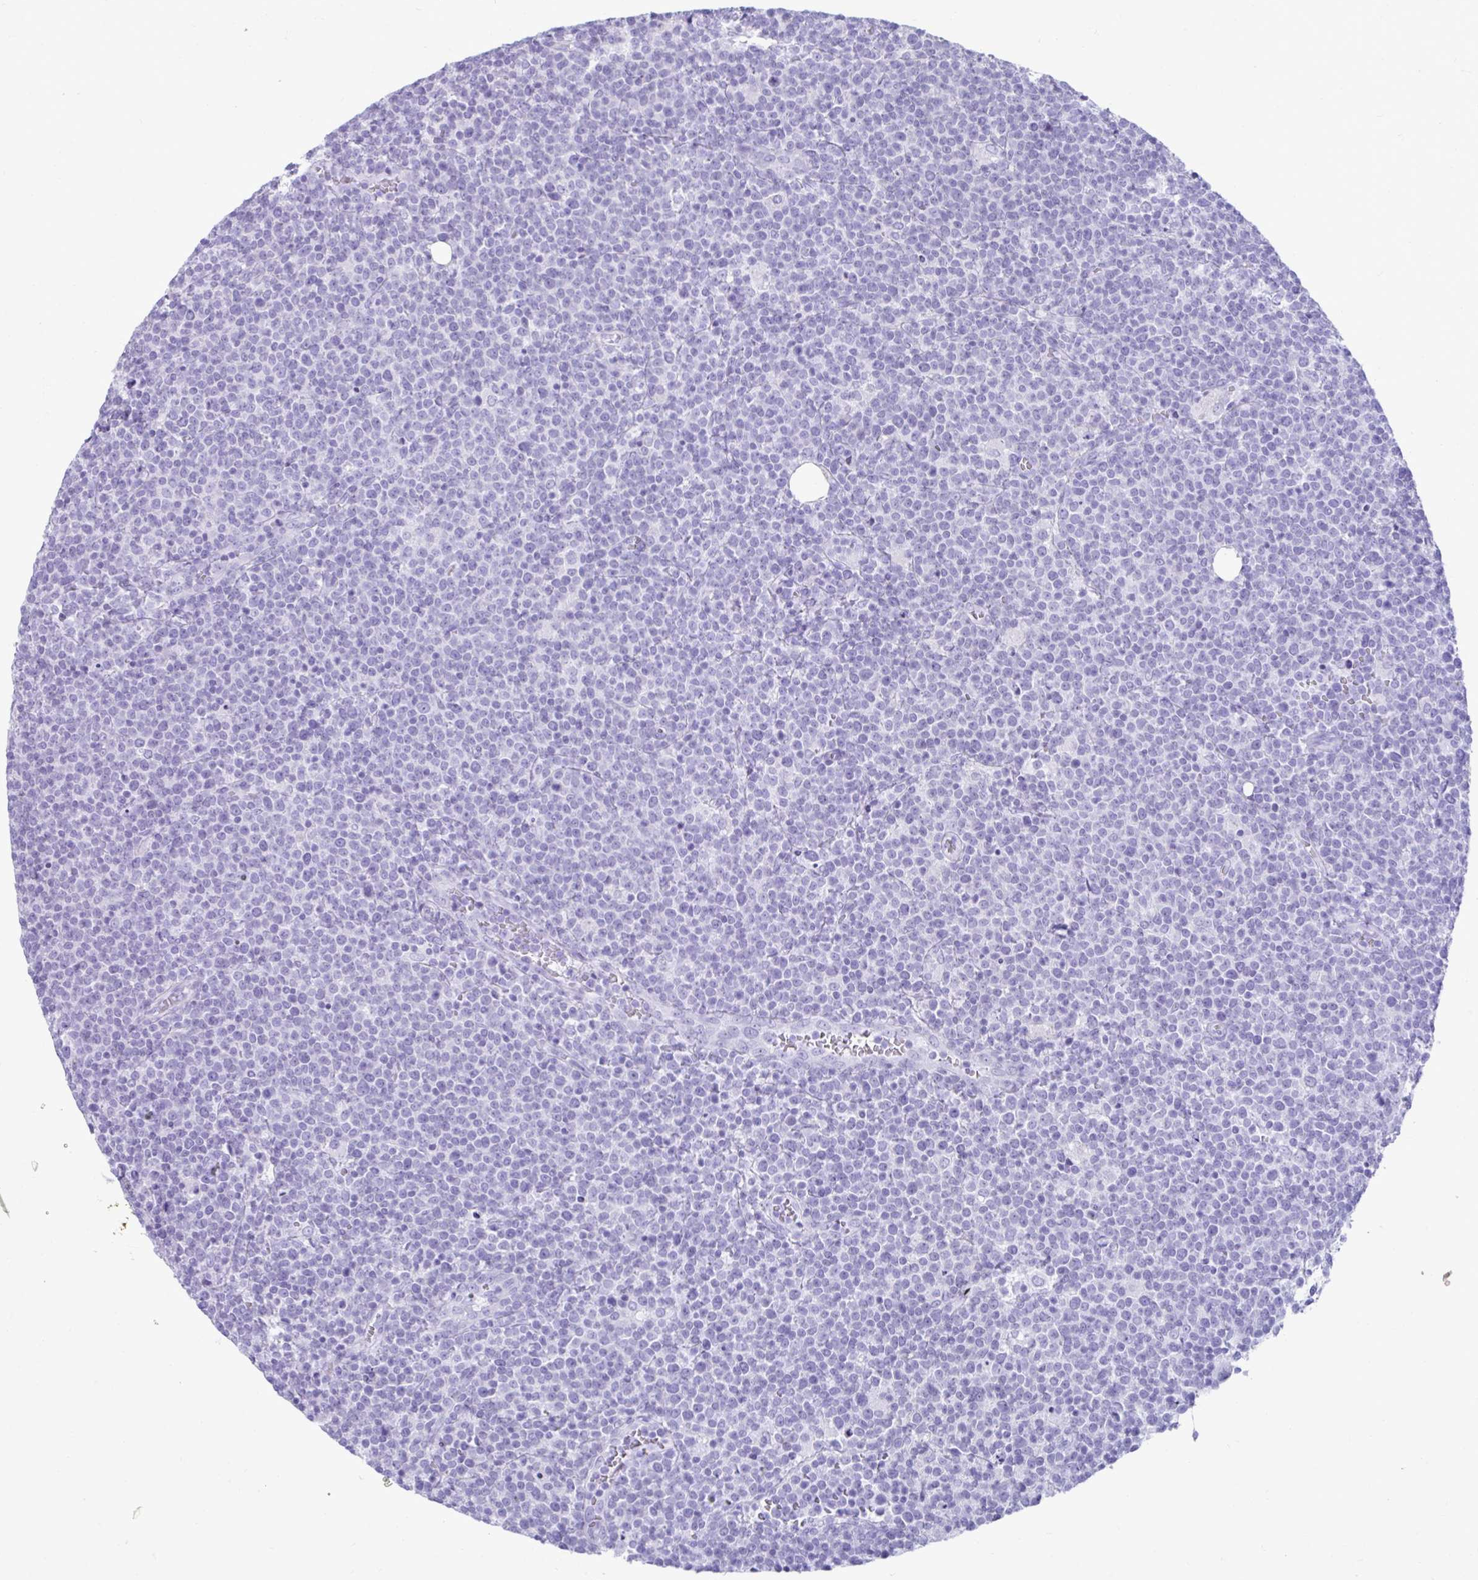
{"staining": {"intensity": "negative", "quantity": "none", "location": "none"}, "tissue": "lymphoma", "cell_type": "Tumor cells", "image_type": "cancer", "snomed": [{"axis": "morphology", "description": "Malignant lymphoma, non-Hodgkin's type, High grade"}, {"axis": "topography", "description": "Lymph node"}], "caption": "A histopathology image of human lymphoma is negative for staining in tumor cells. (IHC, brightfield microscopy, high magnification).", "gene": "PSCA", "patient": {"sex": "male", "age": 61}}